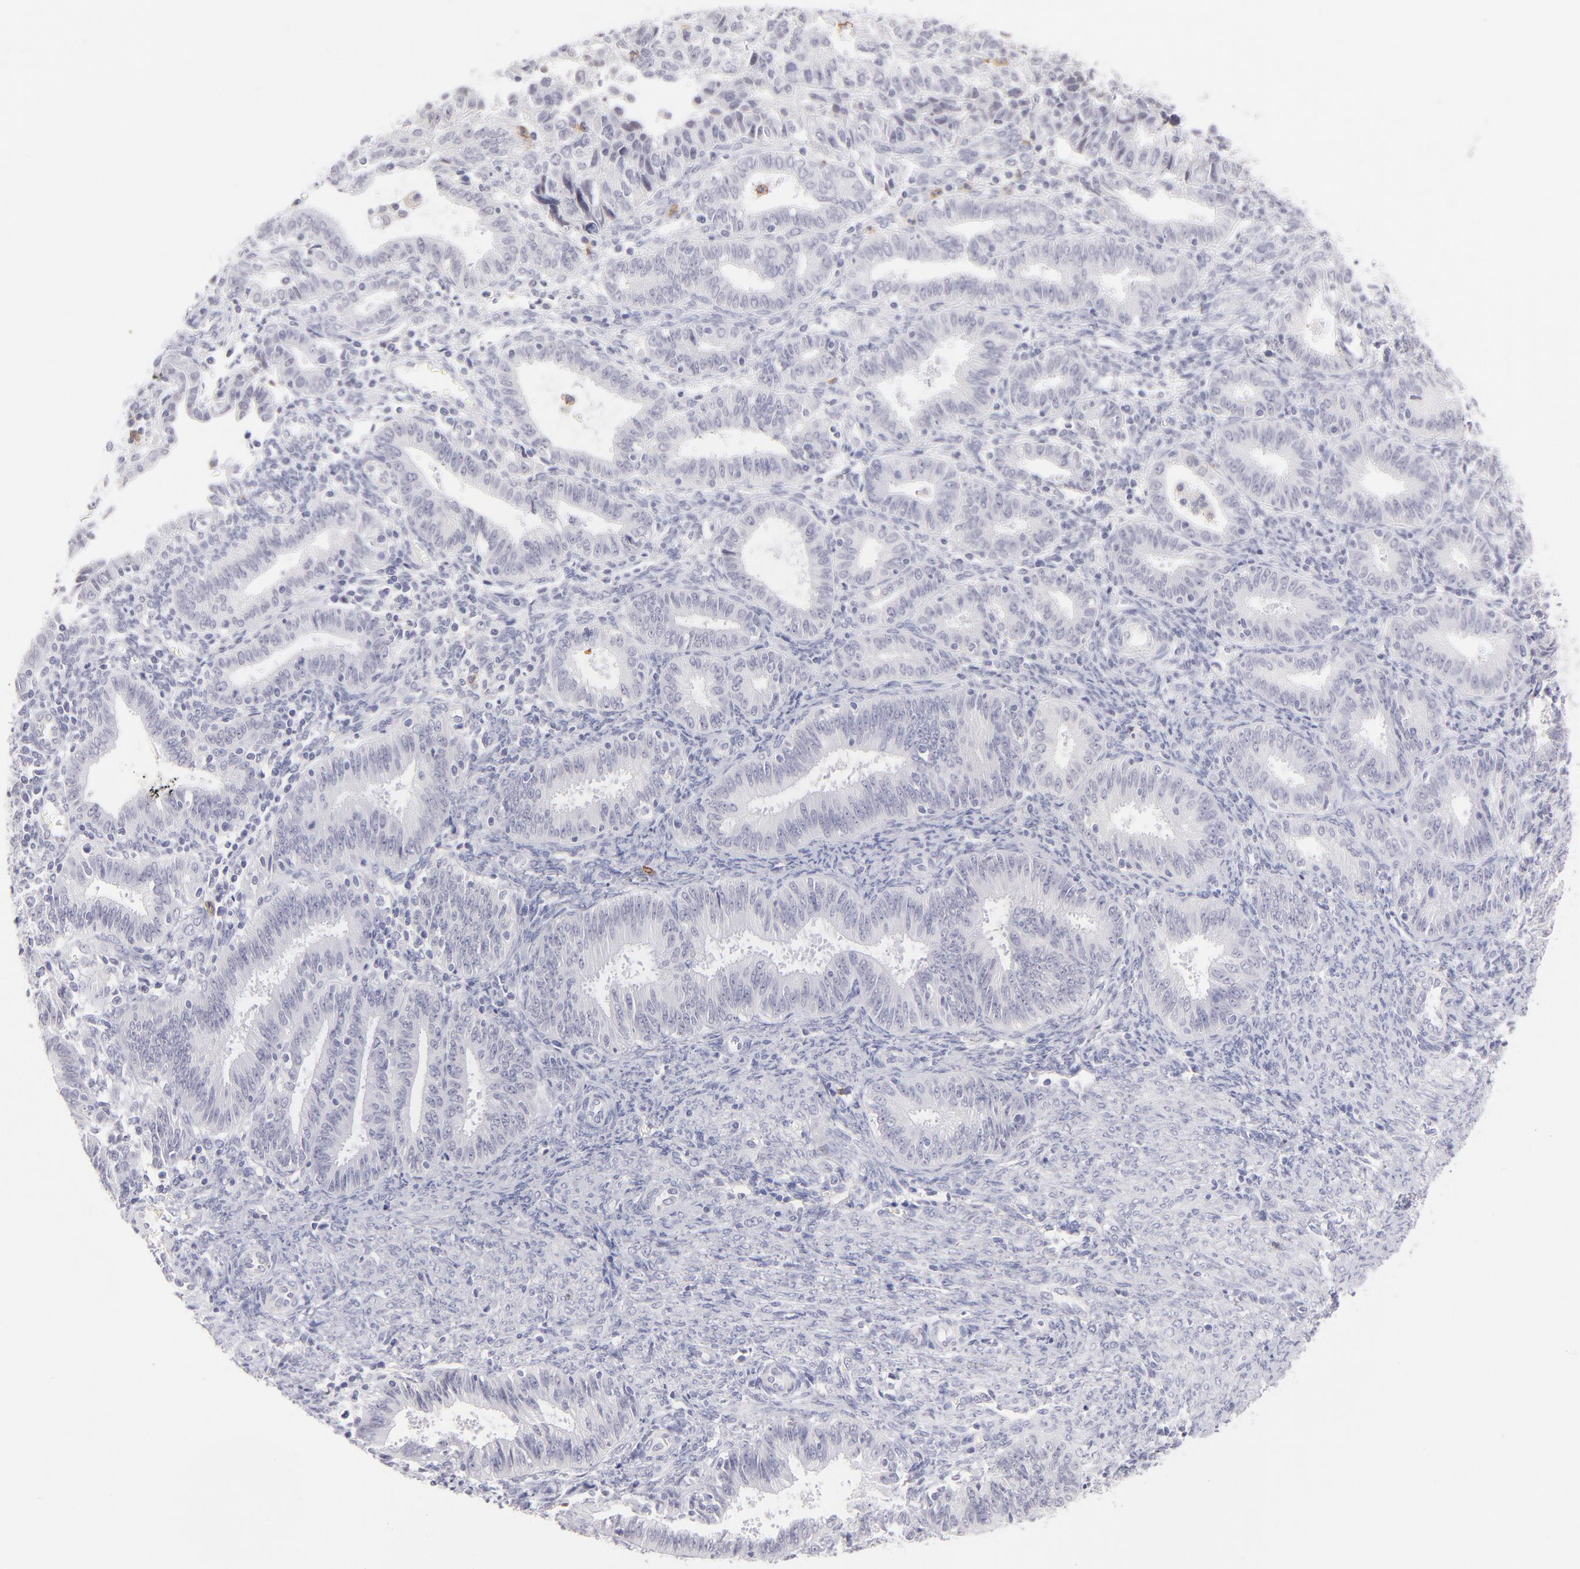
{"staining": {"intensity": "negative", "quantity": "none", "location": "none"}, "tissue": "endometrial cancer", "cell_type": "Tumor cells", "image_type": "cancer", "snomed": [{"axis": "morphology", "description": "Adenocarcinoma, NOS"}, {"axis": "topography", "description": "Endometrium"}], "caption": "Immunohistochemistry histopathology image of human endometrial cancer (adenocarcinoma) stained for a protein (brown), which reveals no staining in tumor cells.", "gene": "LTB4R", "patient": {"sex": "female", "age": 42}}